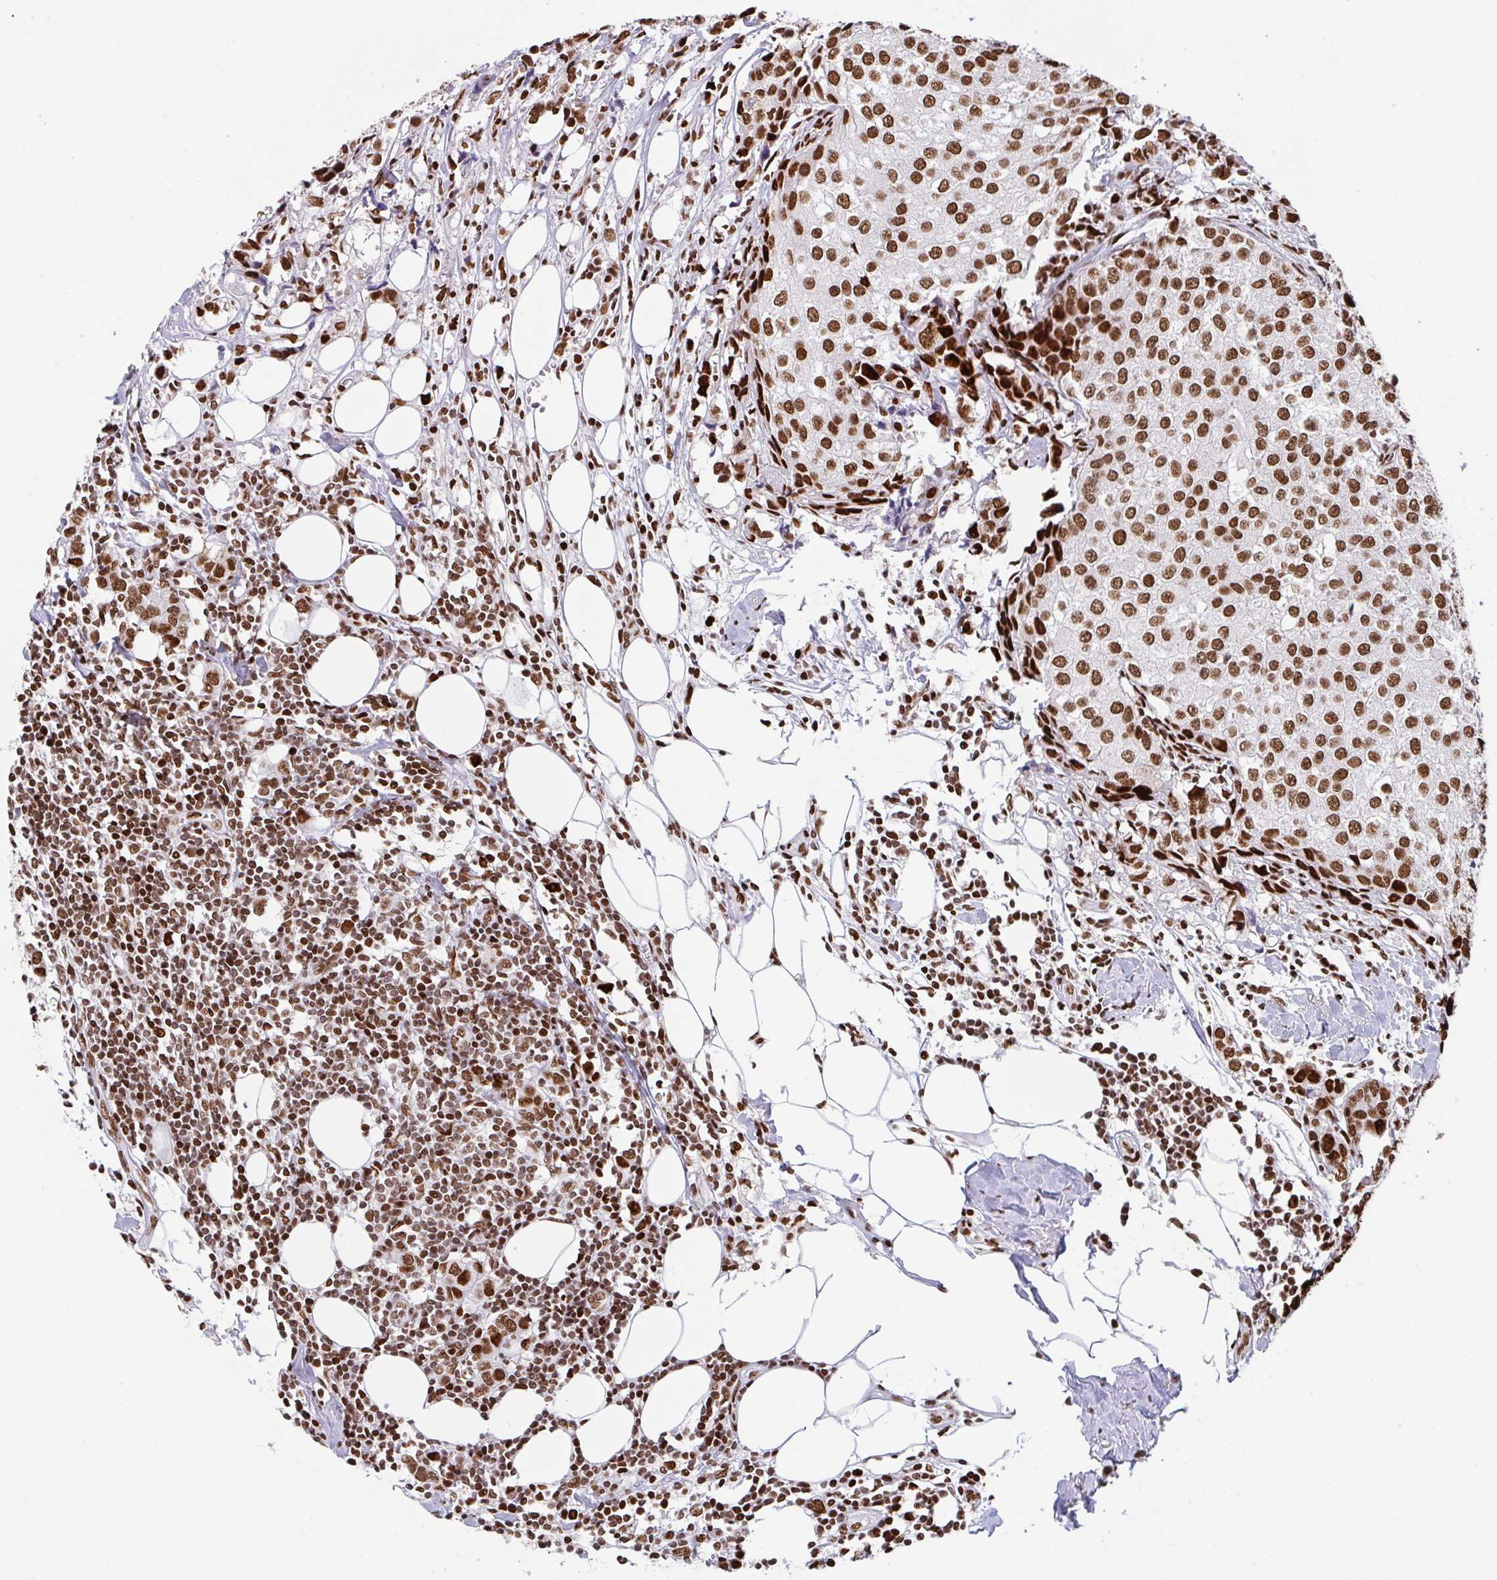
{"staining": {"intensity": "strong", "quantity": ">75%", "location": "nuclear"}, "tissue": "breast cancer", "cell_type": "Tumor cells", "image_type": "cancer", "snomed": [{"axis": "morphology", "description": "Duct carcinoma"}, {"axis": "topography", "description": "Breast"}], "caption": "DAB immunohistochemical staining of breast cancer exhibits strong nuclear protein staining in approximately >75% of tumor cells.", "gene": "CLP1", "patient": {"sex": "female", "age": 80}}